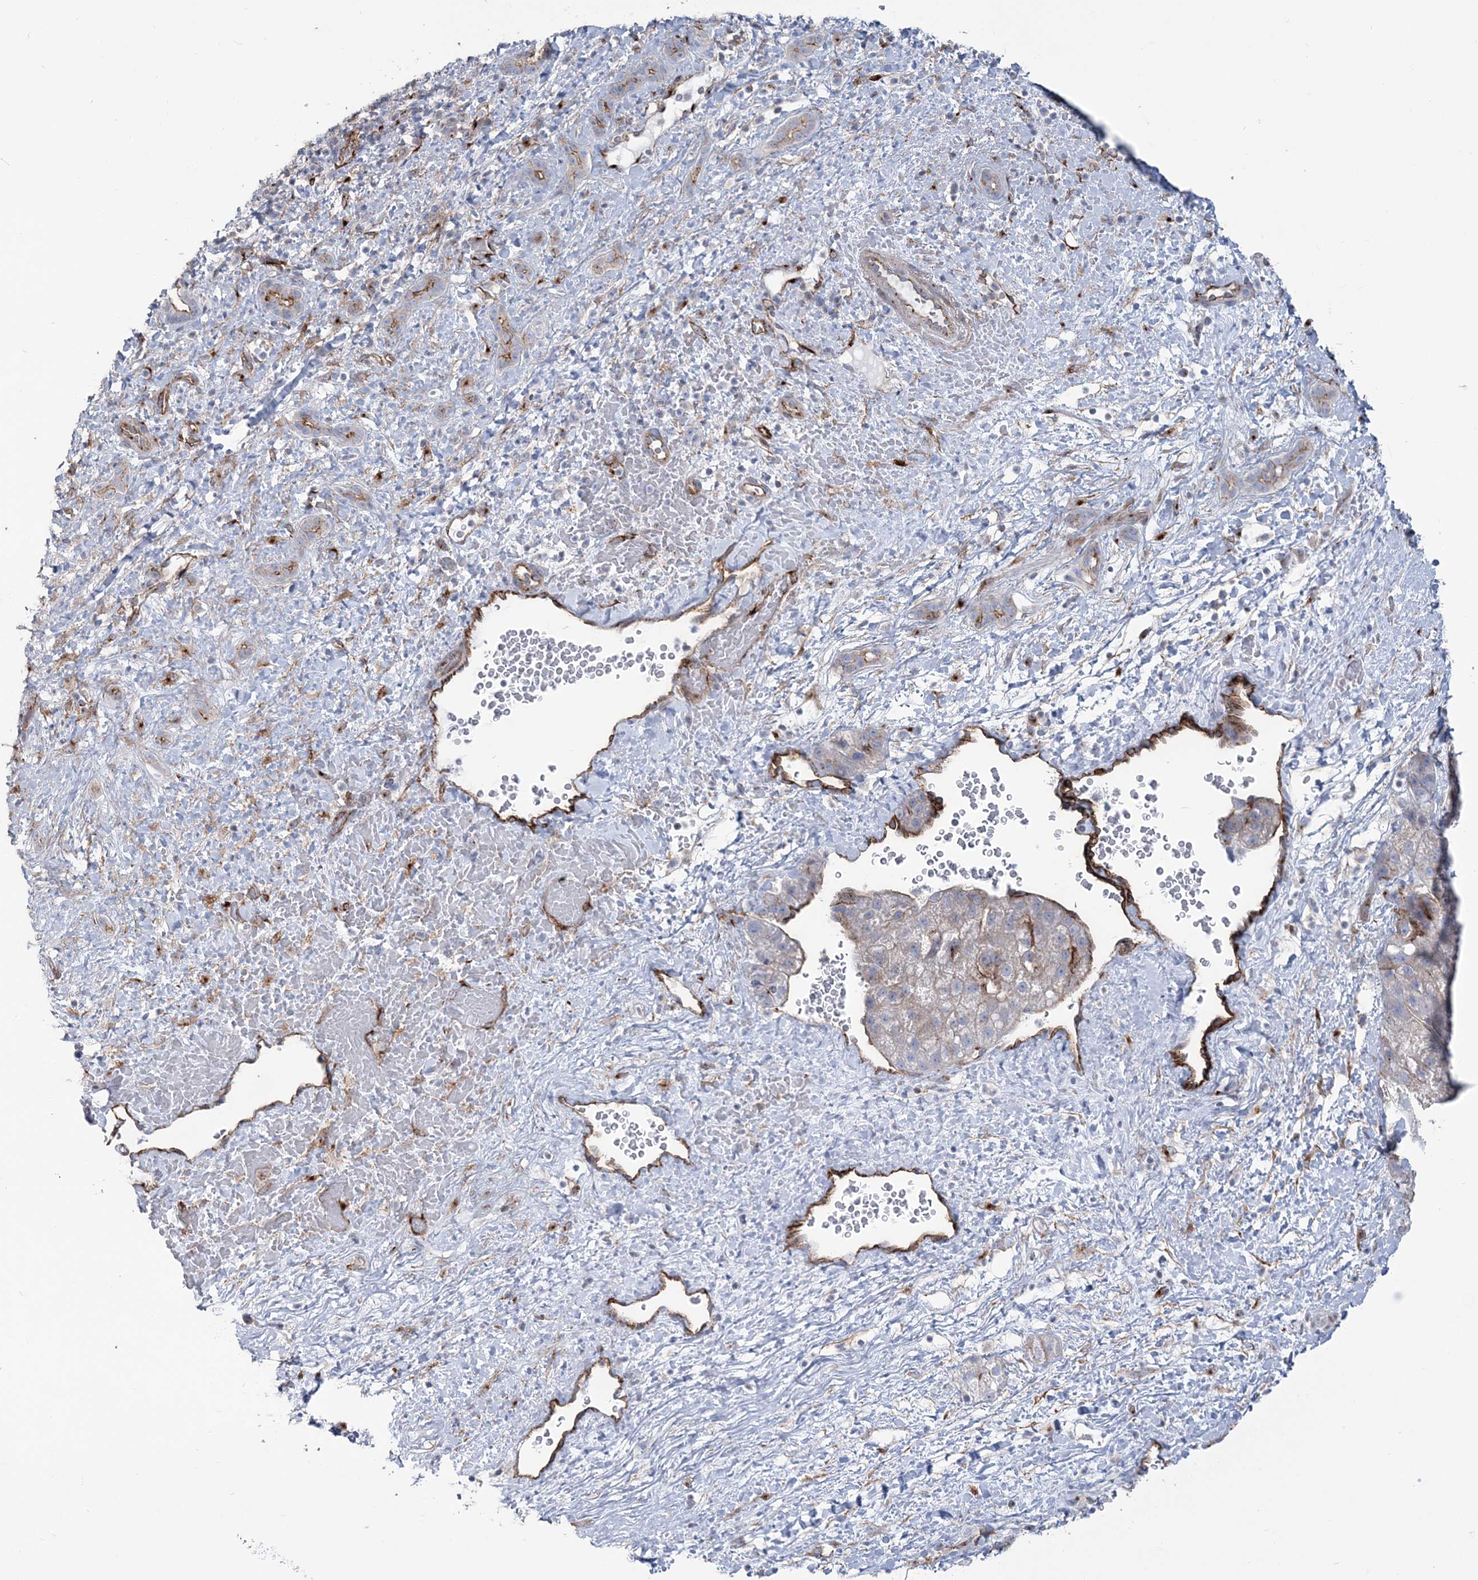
{"staining": {"intensity": "negative", "quantity": "none", "location": "none"}, "tissue": "liver cancer", "cell_type": "Tumor cells", "image_type": "cancer", "snomed": [{"axis": "morphology", "description": "Normal tissue, NOS"}, {"axis": "morphology", "description": "Carcinoma, Hepatocellular, NOS"}, {"axis": "topography", "description": "Liver"}], "caption": "Protein analysis of liver cancer displays no significant positivity in tumor cells. (Brightfield microscopy of DAB IHC at high magnification).", "gene": "RAB11FIP5", "patient": {"sex": "male", "age": 57}}